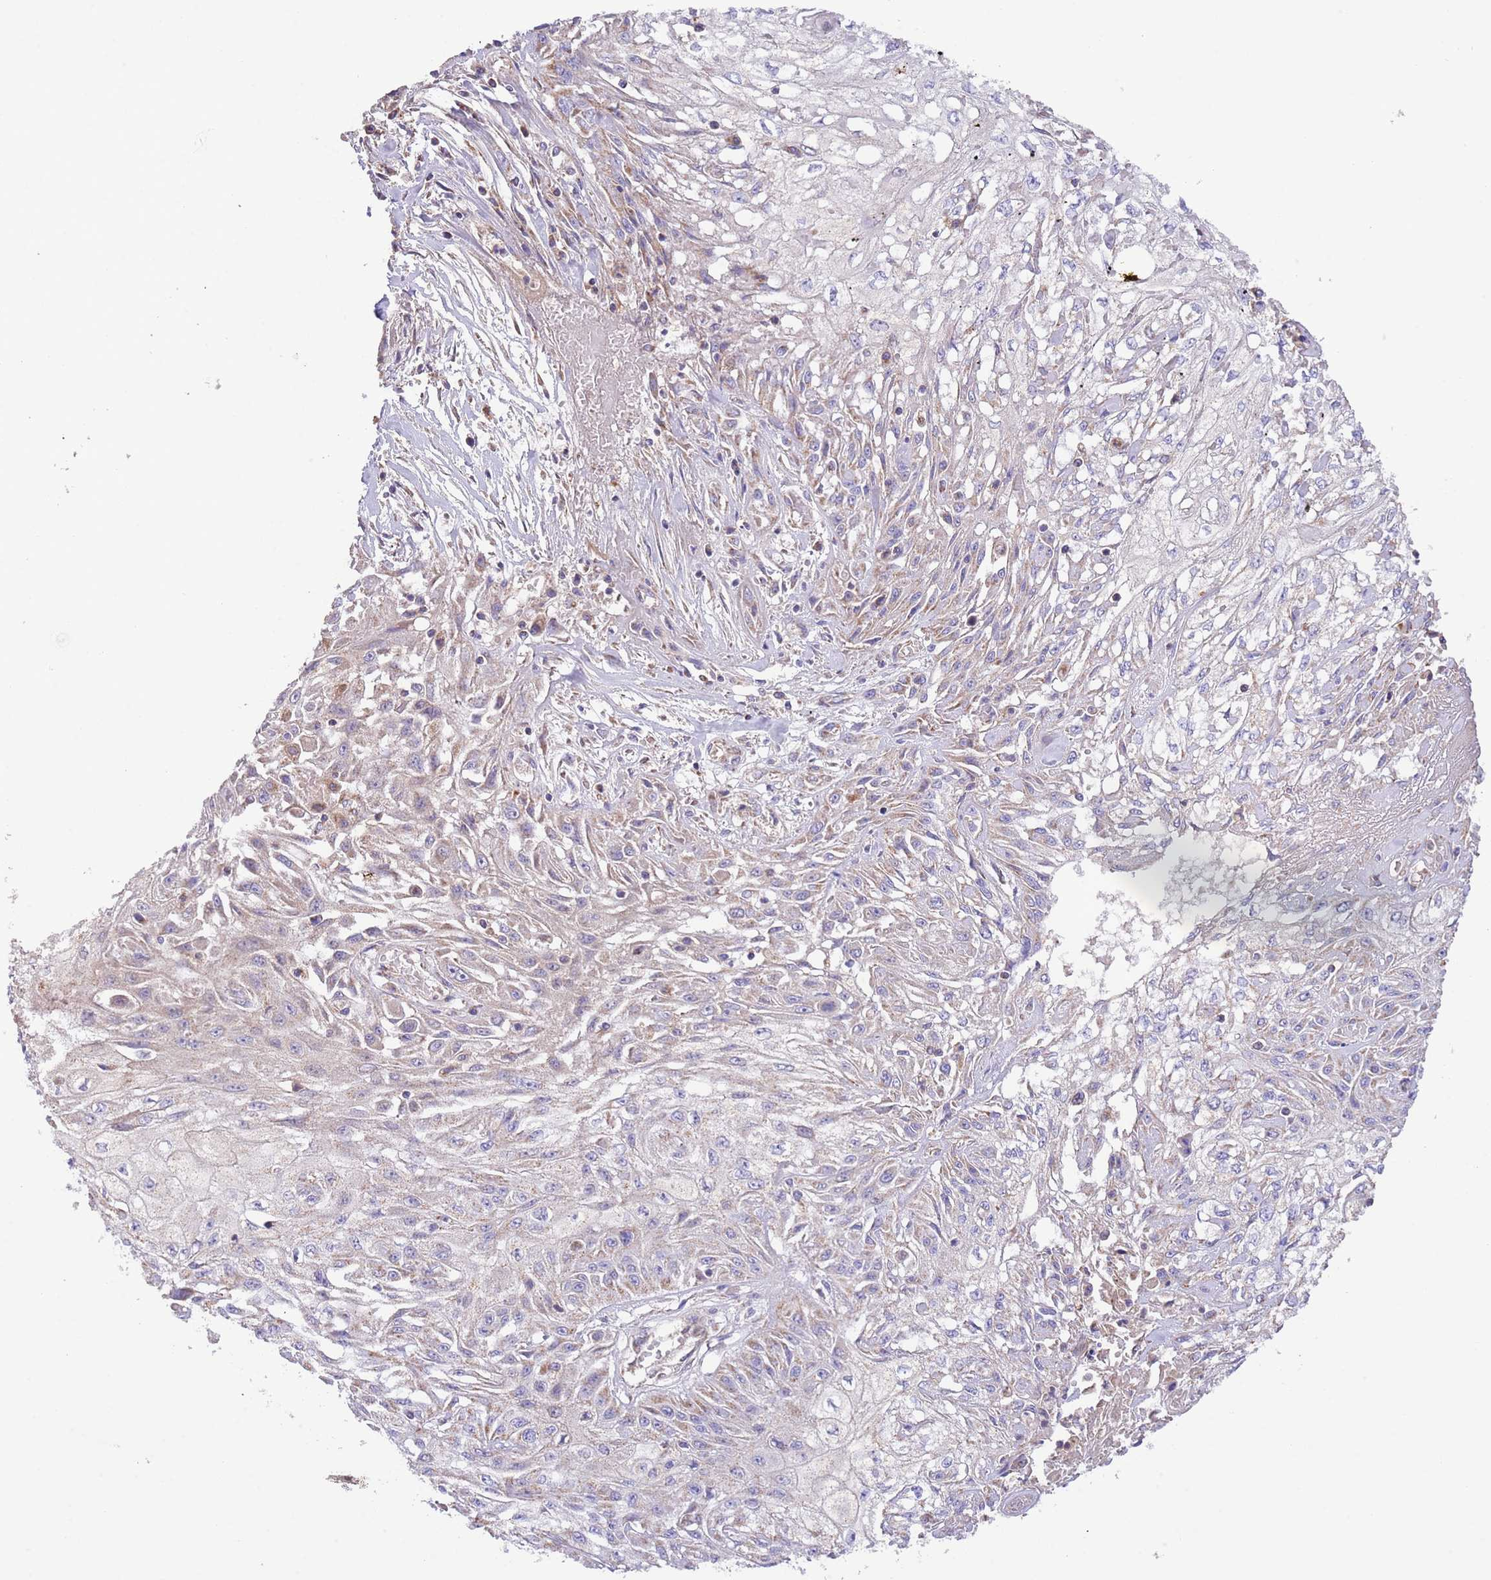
{"staining": {"intensity": "weak", "quantity": "25%-75%", "location": "cytoplasmic/membranous"}, "tissue": "skin cancer", "cell_type": "Tumor cells", "image_type": "cancer", "snomed": [{"axis": "morphology", "description": "Squamous cell carcinoma, NOS"}, {"axis": "morphology", "description": "Squamous cell carcinoma, metastatic, NOS"}, {"axis": "topography", "description": "Skin"}, {"axis": "topography", "description": "Lymph node"}], "caption": "Protein staining shows weak cytoplasmic/membranous expression in approximately 25%-75% of tumor cells in squamous cell carcinoma (skin). Immunohistochemistry (ihc) stains the protein of interest in brown and the nuclei are stained blue.", "gene": "DNAJA3", "patient": {"sex": "male", "age": 75}}